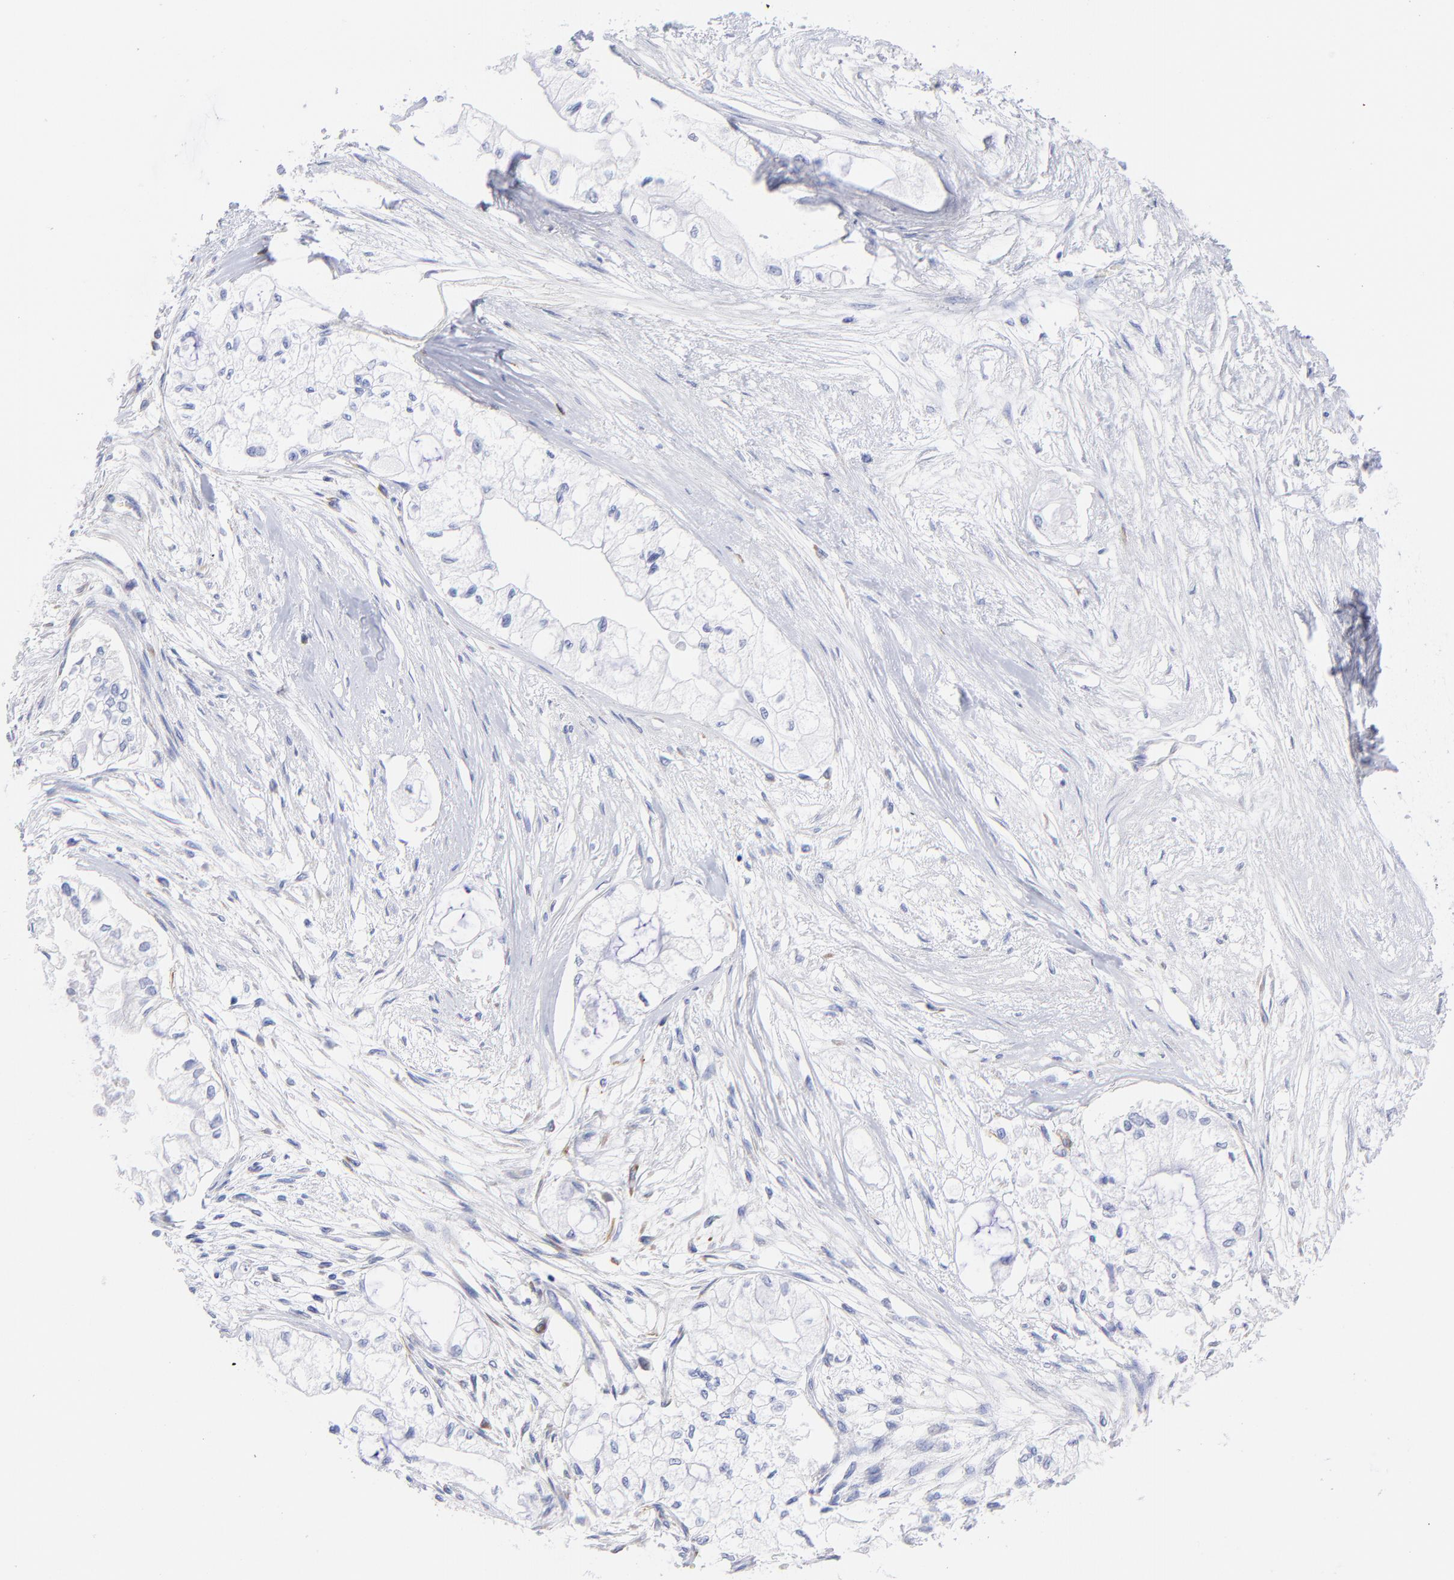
{"staining": {"intensity": "negative", "quantity": "none", "location": "none"}, "tissue": "pancreatic cancer", "cell_type": "Tumor cells", "image_type": "cancer", "snomed": [{"axis": "morphology", "description": "Adenocarcinoma, NOS"}, {"axis": "topography", "description": "Pancreas"}], "caption": "Image shows no protein staining in tumor cells of pancreatic cancer (adenocarcinoma) tissue.", "gene": "C1QTNF6", "patient": {"sex": "male", "age": 79}}